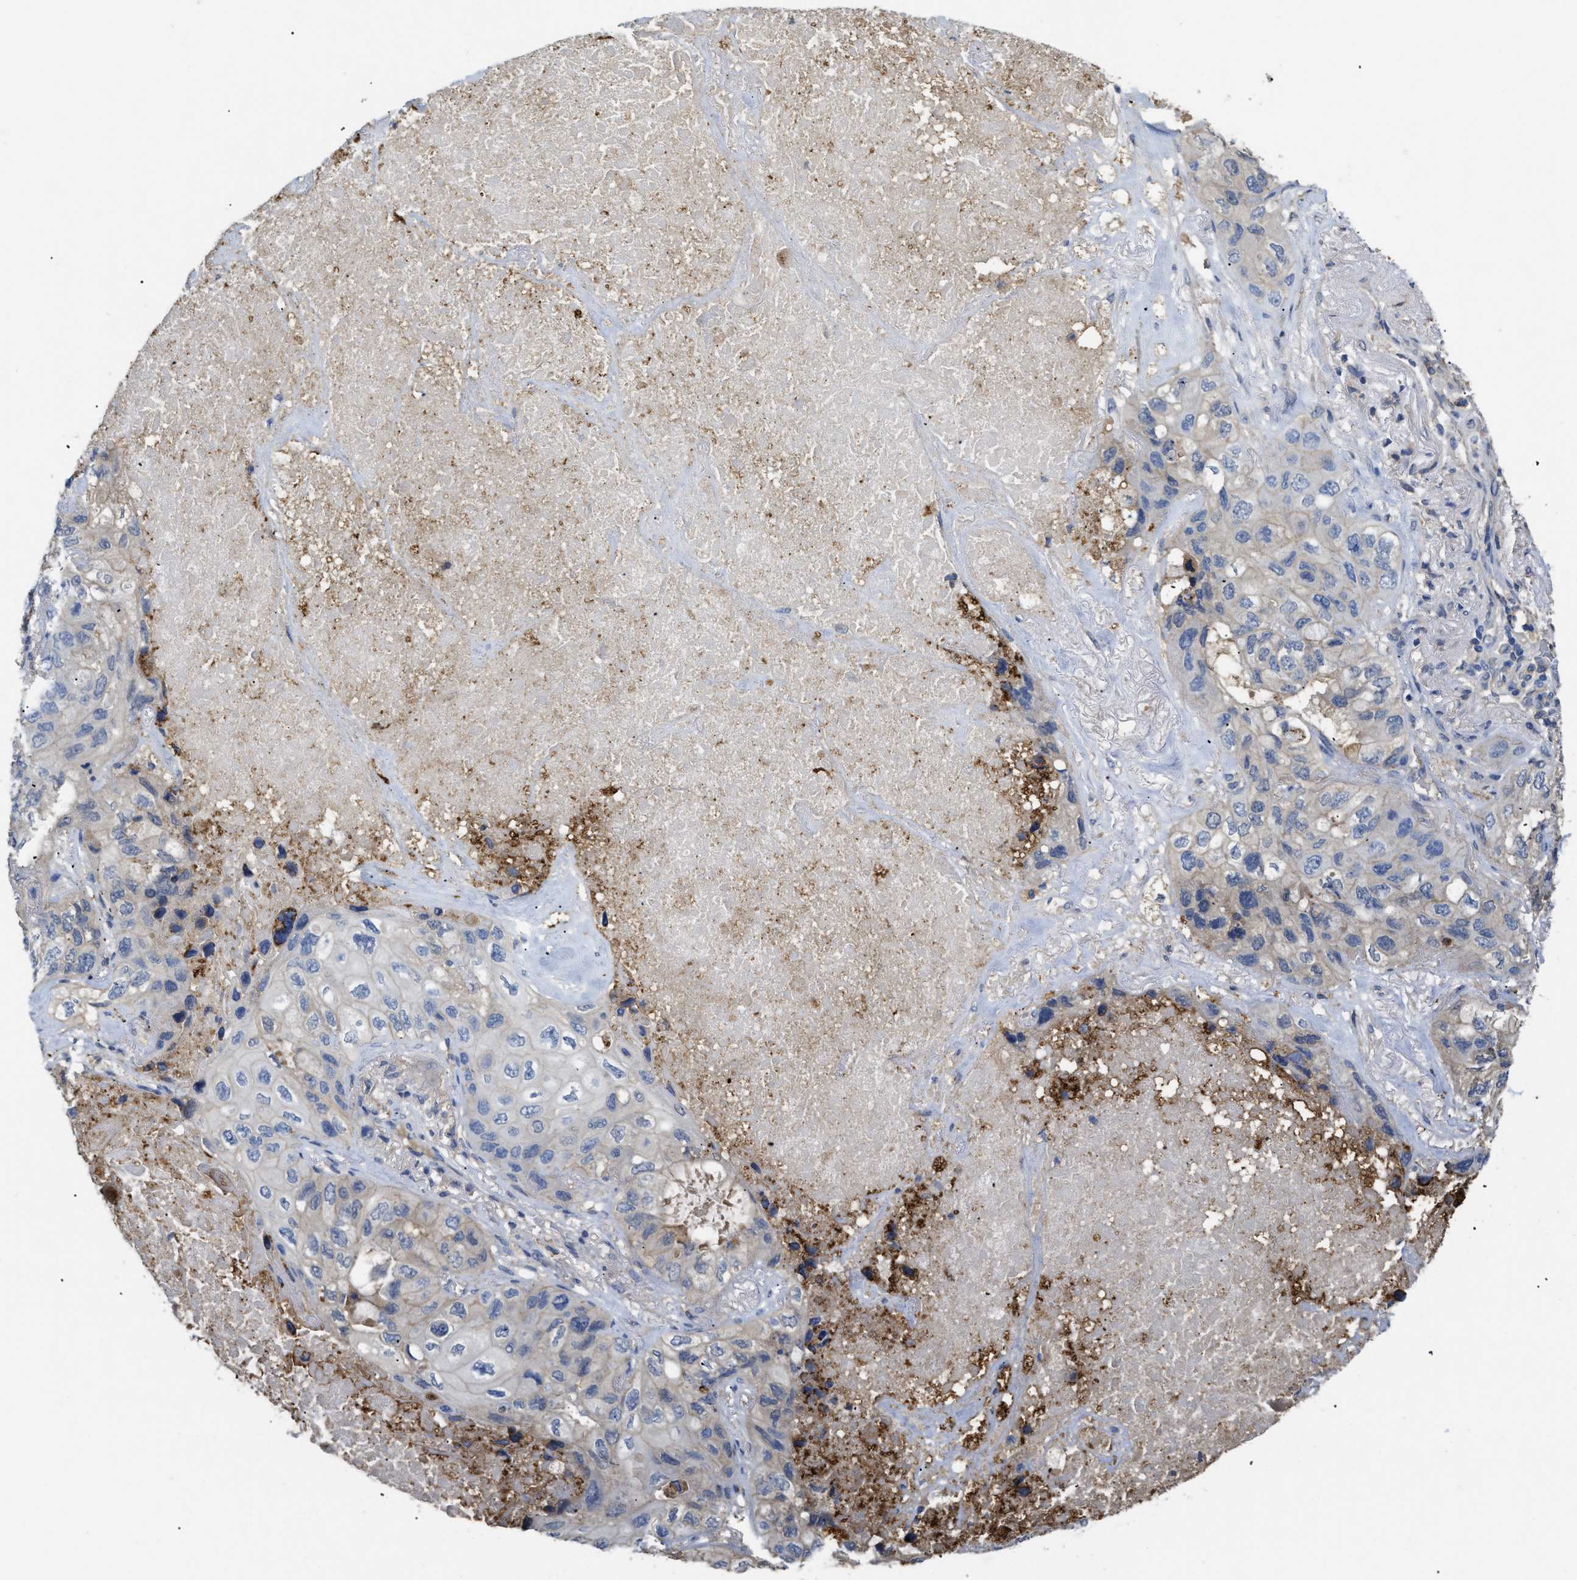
{"staining": {"intensity": "negative", "quantity": "none", "location": "none"}, "tissue": "lung cancer", "cell_type": "Tumor cells", "image_type": "cancer", "snomed": [{"axis": "morphology", "description": "Squamous cell carcinoma, NOS"}, {"axis": "topography", "description": "Lung"}], "caption": "Immunohistochemistry of lung cancer exhibits no positivity in tumor cells. (Stains: DAB immunohistochemistry (IHC) with hematoxylin counter stain, Microscopy: brightfield microscopy at high magnification).", "gene": "ANXA4", "patient": {"sex": "female", "age": 73}}